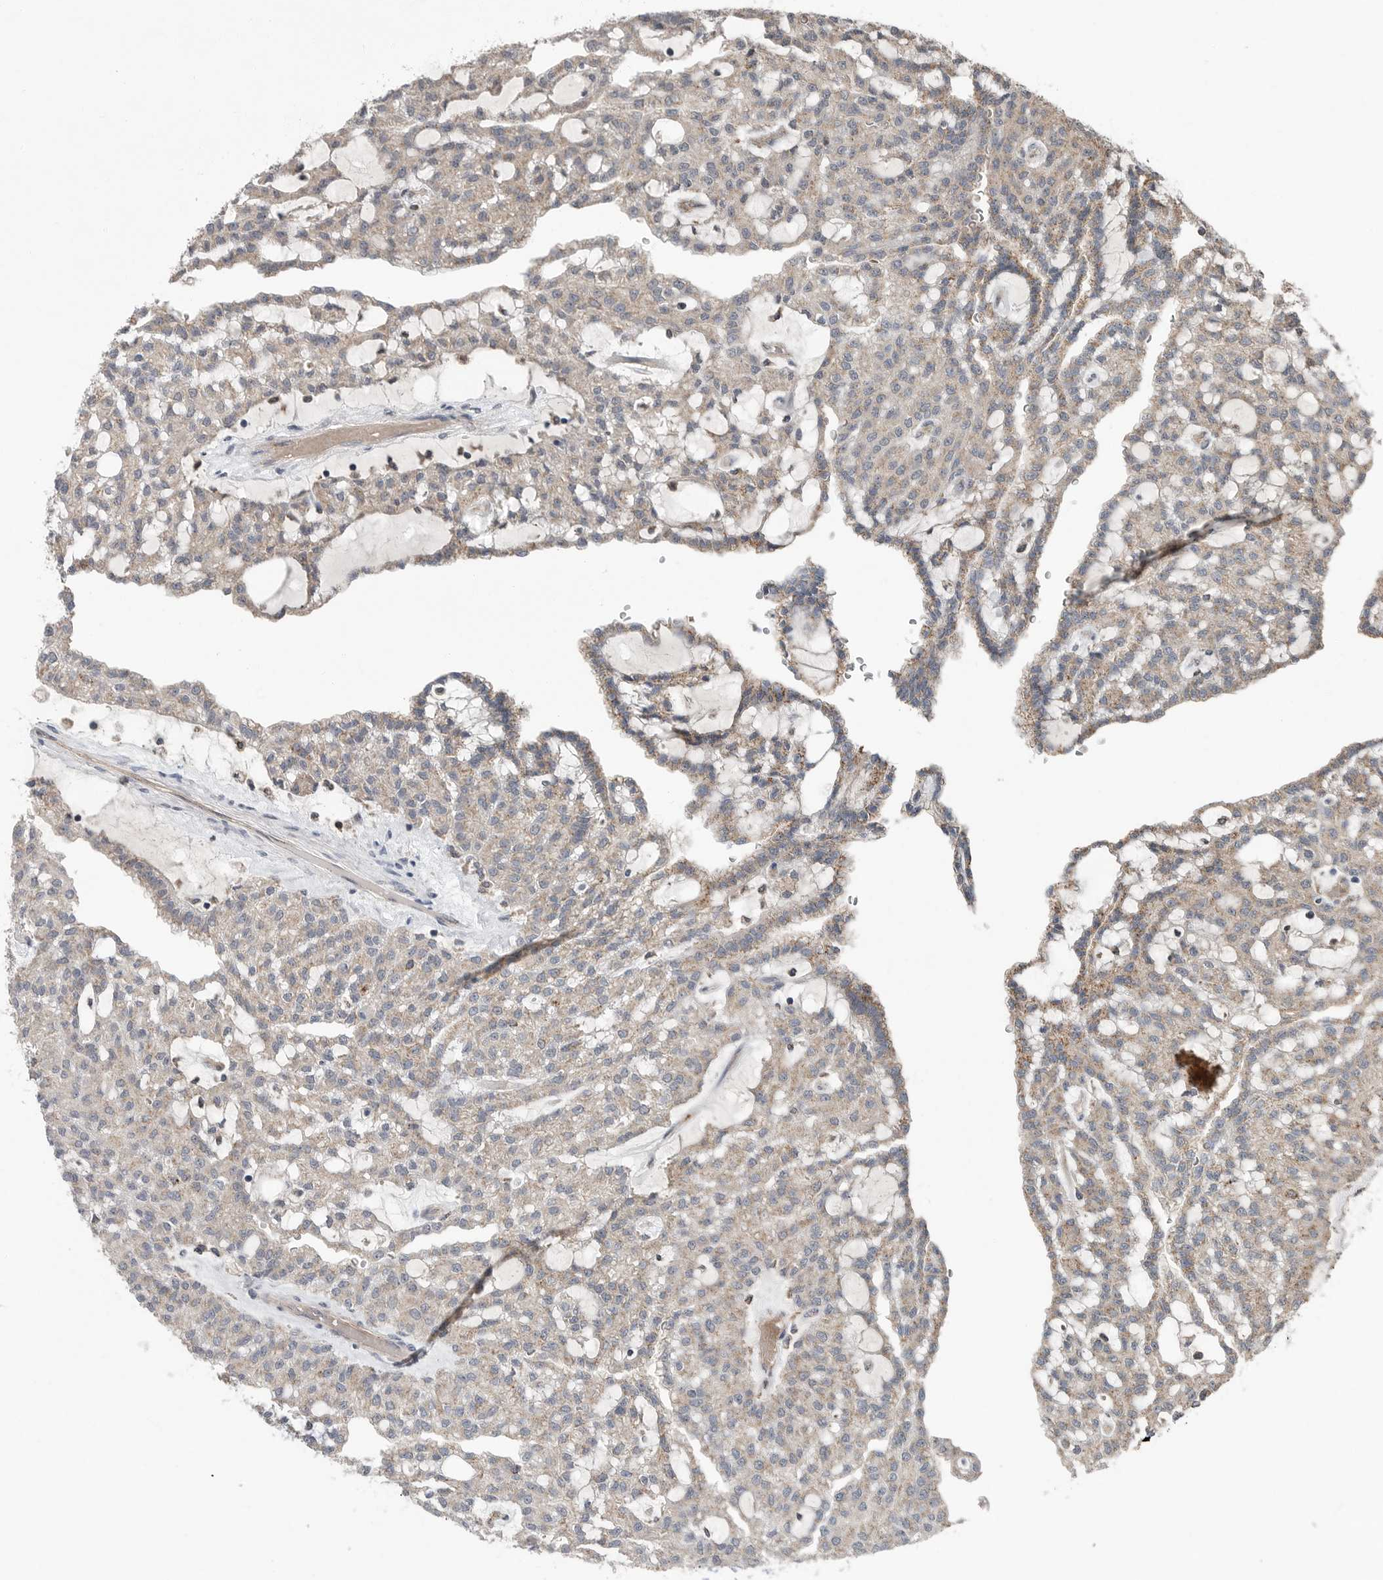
{"staining": {"intensity": "weak", "quantity": "25%-75%", "location": "cytoplasmic/membranous"}, "tissue": "renal cancer", "cell_type": "Tumor cells", "image_type": "cancer", "snomed": [{"axis": "morphology", "description": "Adenocarcinoma, NOS"}, {"axis": "topography", "description": "Kidney"}], "caption": "A brown stain shows weak cytoplasmic/membranous expression of a protein in renal adenocarcinoma tumor cells.", "gene": "SCP2", "patient": {"sex": "male", "age": 63}}